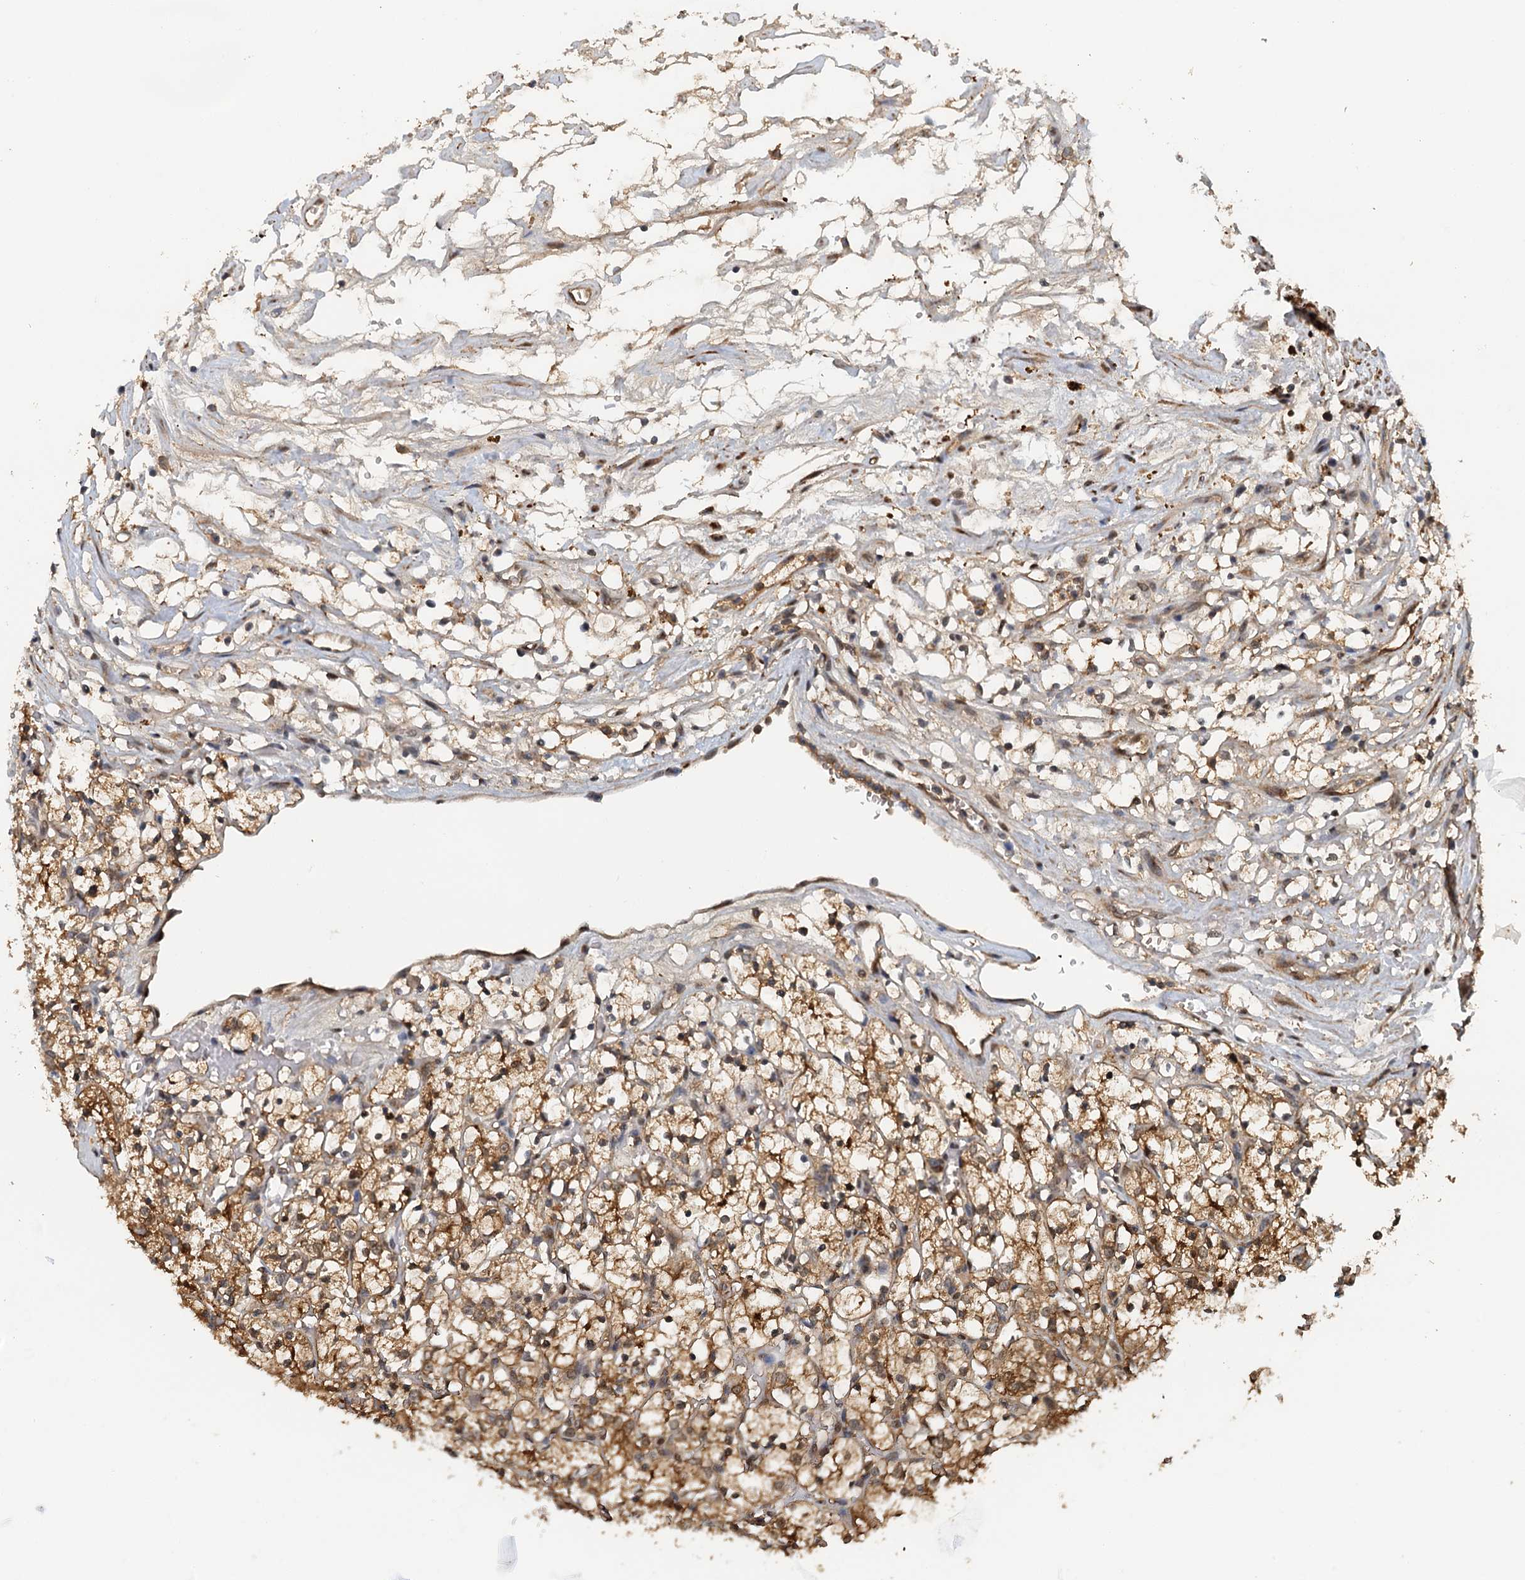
{"staining": {"intensity": "moderate", "quantity": ">75%", "location": "cytoplasmic/membranous,nuclear"}, "tissue": "renal cancer", "cell_type": "Tumor cells", "image_type": "cancer", "snomed": [{"axis": "morphology", "description": "Adenocarcinoma, NOS"}, {"axis": "topography", "description": "Kidney"}], "caption": "Immunohistochemistry (IHC) histopathology image of renal cancer (adenocarcinoma) stained for a protein (brown), which exhibits medium levels of moderate cytoplasmic/membranous and nuclear positivity in approximately >75% of tumor cells.", "gene": "UBL7", "patient": {"sex": "female", "age": 69}}